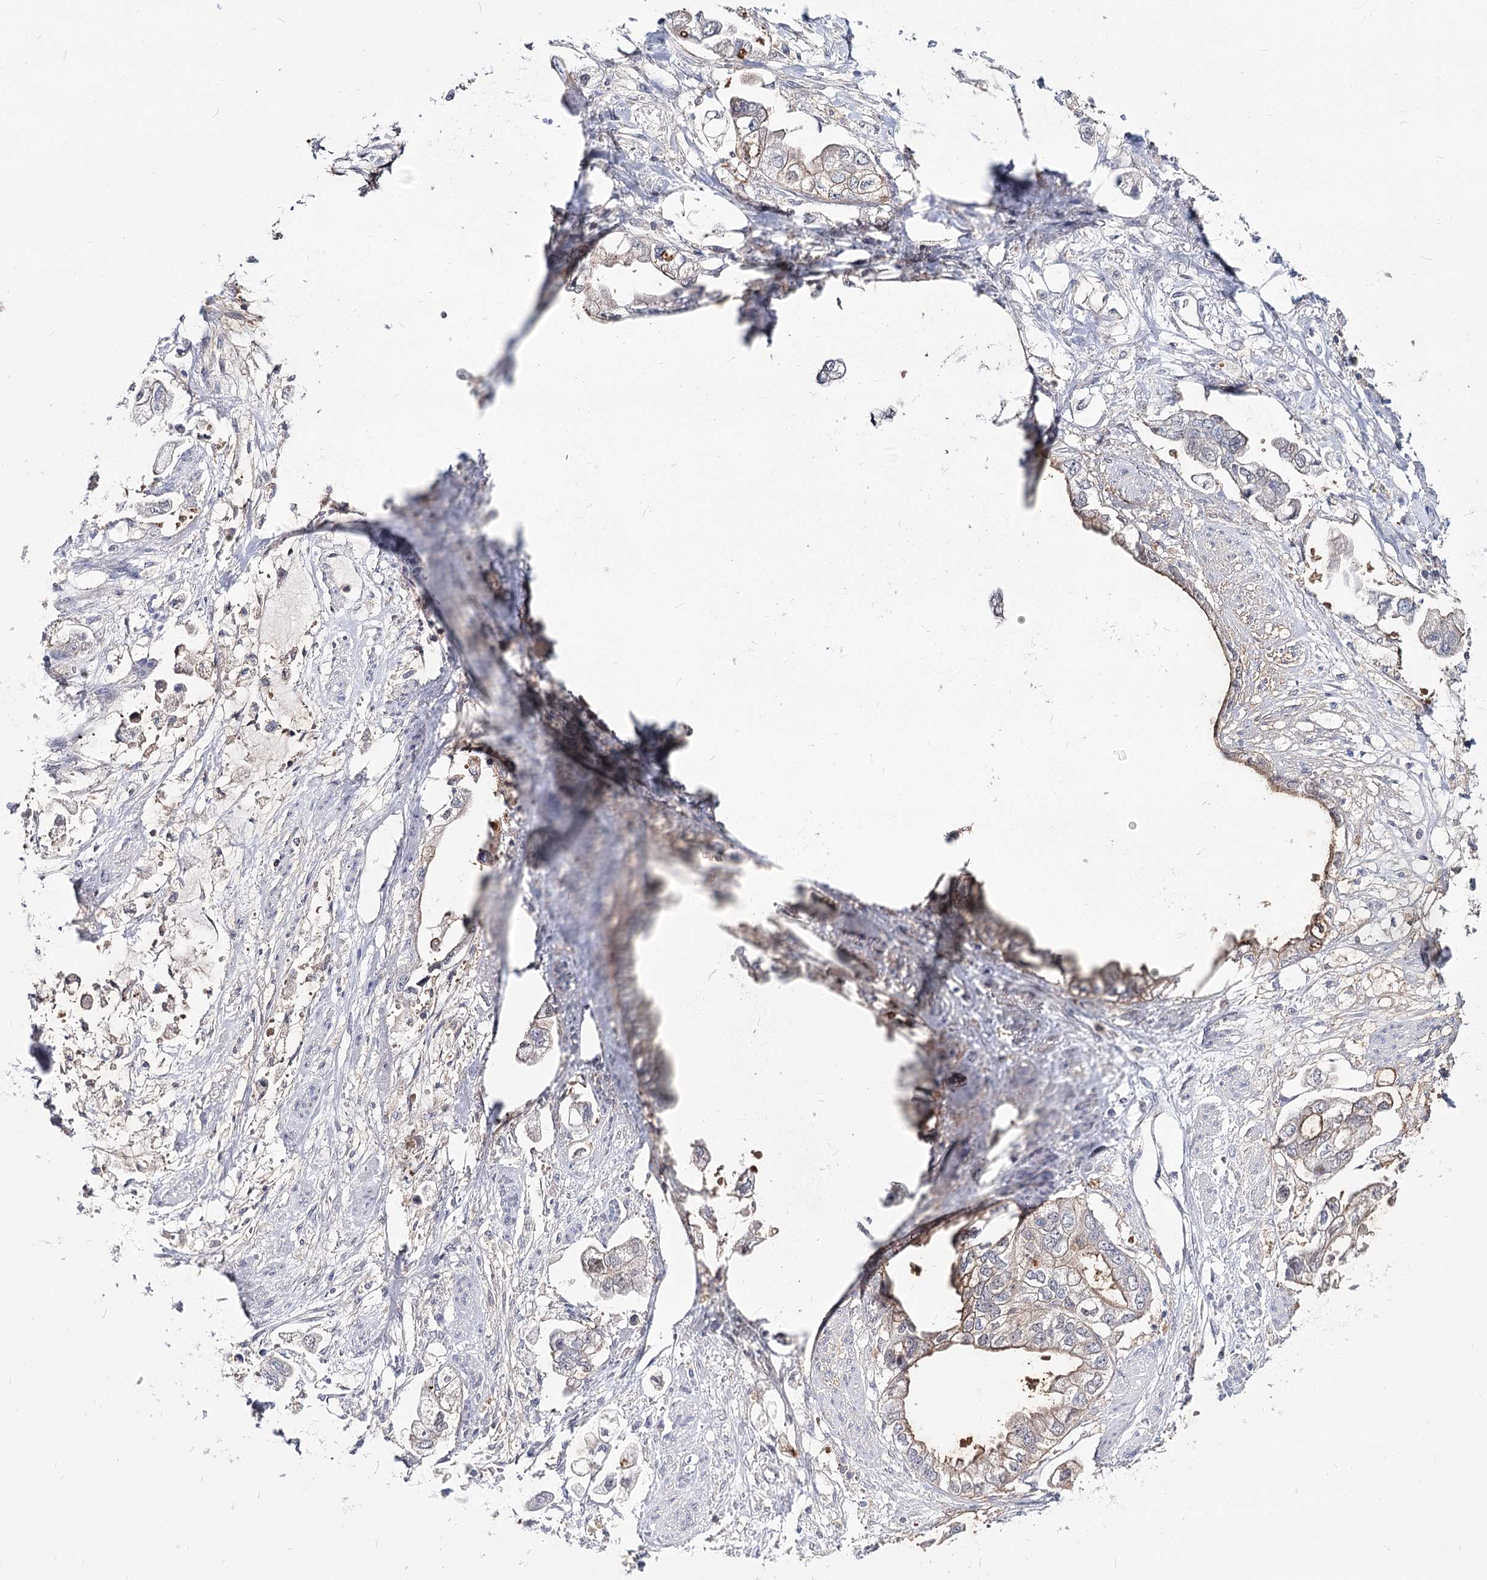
{"staining": {"intensity": "negative", "quantity": "none", "location": "none"}, "tissue": "stomach cancer", "cell_type": "Tumor cells", "image_type": "cancer", "snomed": [{"axis": "morphology", "description": "Adenocarcinoma, NOS"}, {"axis": "topography", "description": "Stomach"}], "caption": "An image of human adenocarcinoma (stomach) is negative for staining in tumor cells. The staining was performed using DAB to visualize the protein expression in brown, while the nuclei were stained in blue with hematoxylin (Magnification: 20x).", "gene": "UGP2", "patient": {"sex": "male", "age": 62}}